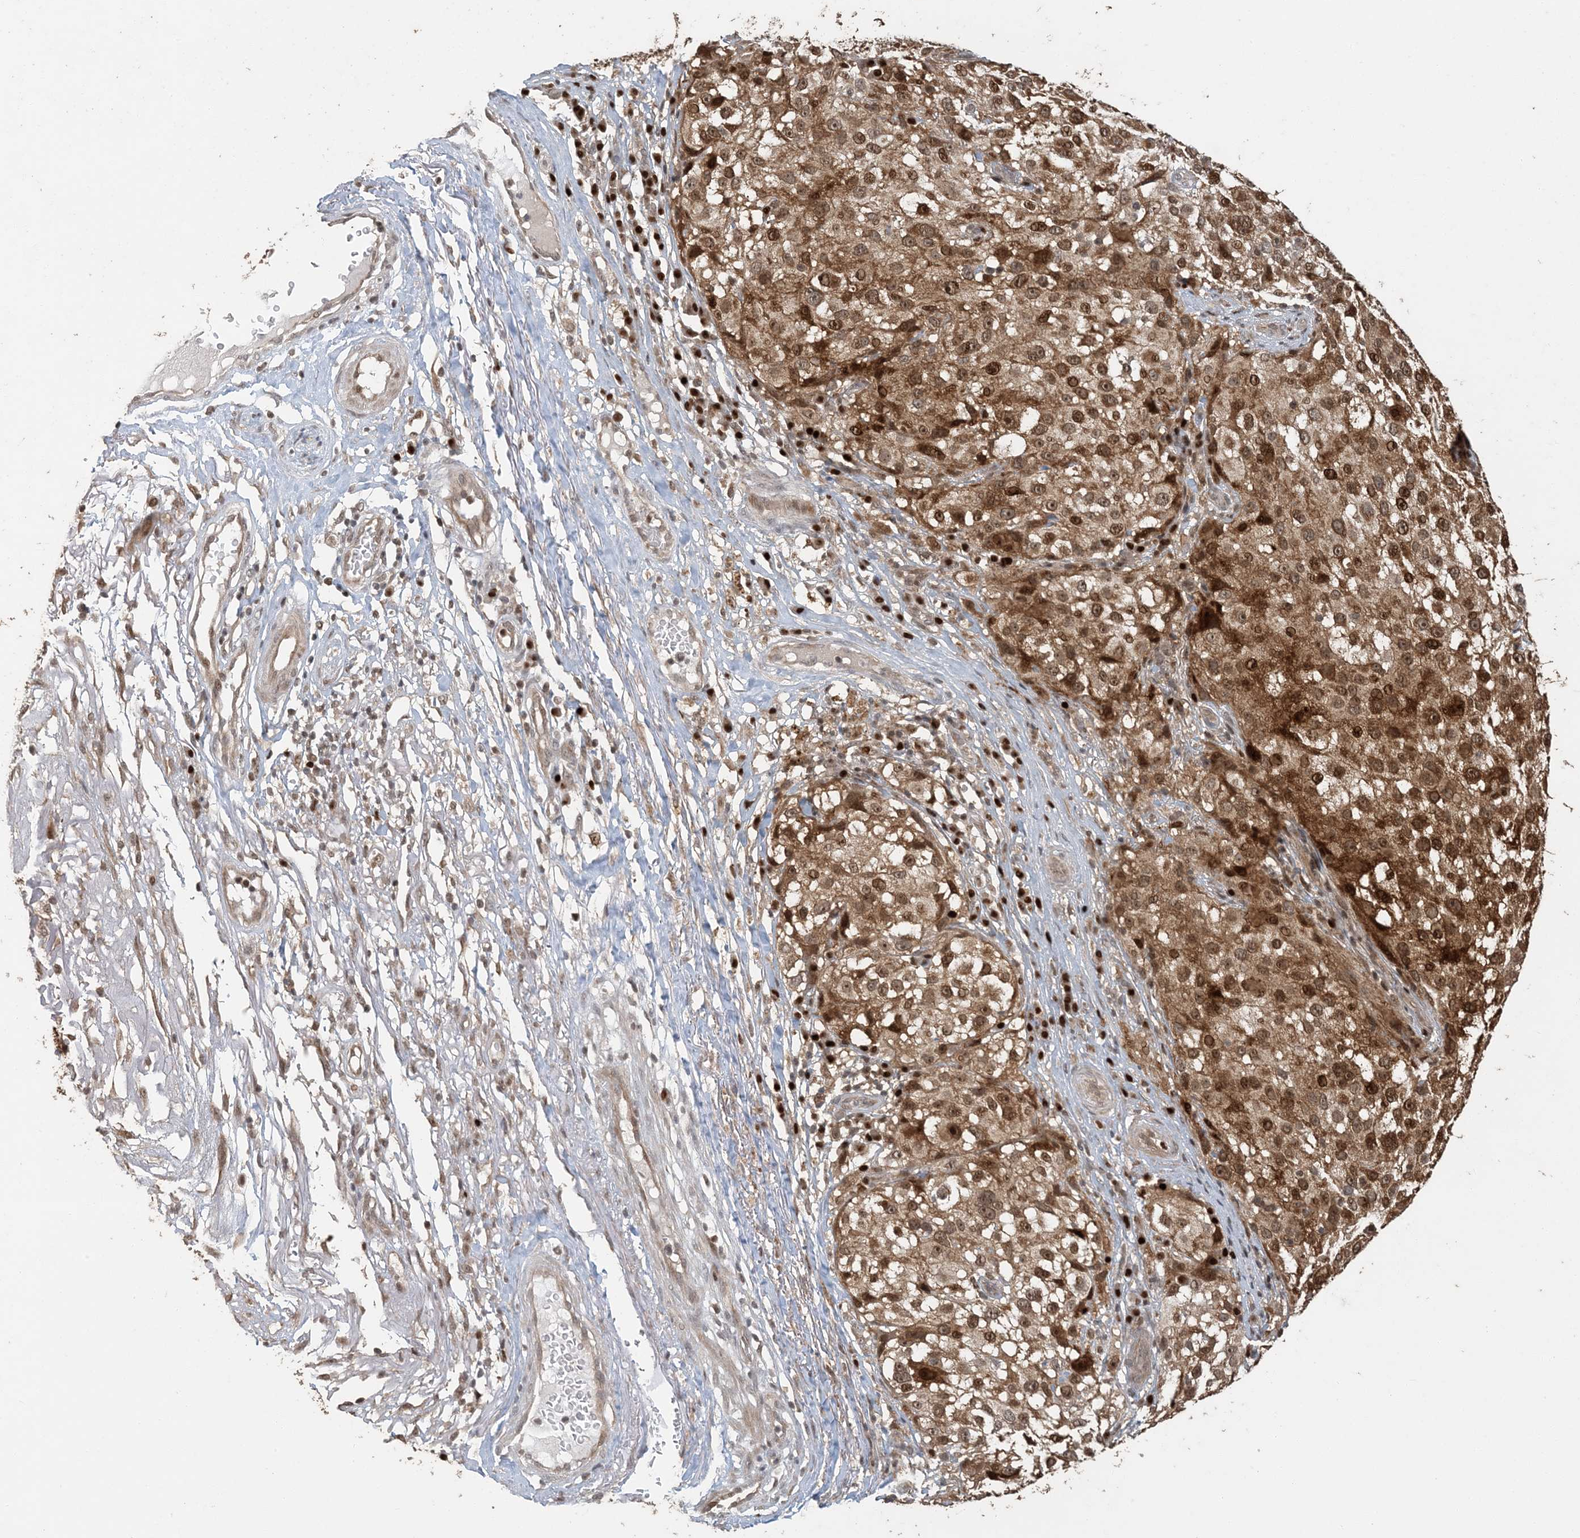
{"staining": {"intensity": "moderate", "quantity": ">75%", "location": "cytoplasmic/membranous,nuclear"}, "tissue": "melanoma", "cell_type": "Tumor cells", "image_type": "cancer", "snomed": [{"axis": "morphology", "description": "Necrosis, NOS"}, {"axis": "morphology", "description": "Malignant melanoma, NOS"}, {"axis": "topography", "description": "Skin"}], "caption": "A photomicrograph showing moderate cytoplasmic/membranous and nuclear staining in approximately >75% of tumor cells in melanoma, as visualized by brown immunohistochemical staining.", "gene": "ATP13A2", "patient": {"sex": "female", "age": 87}}